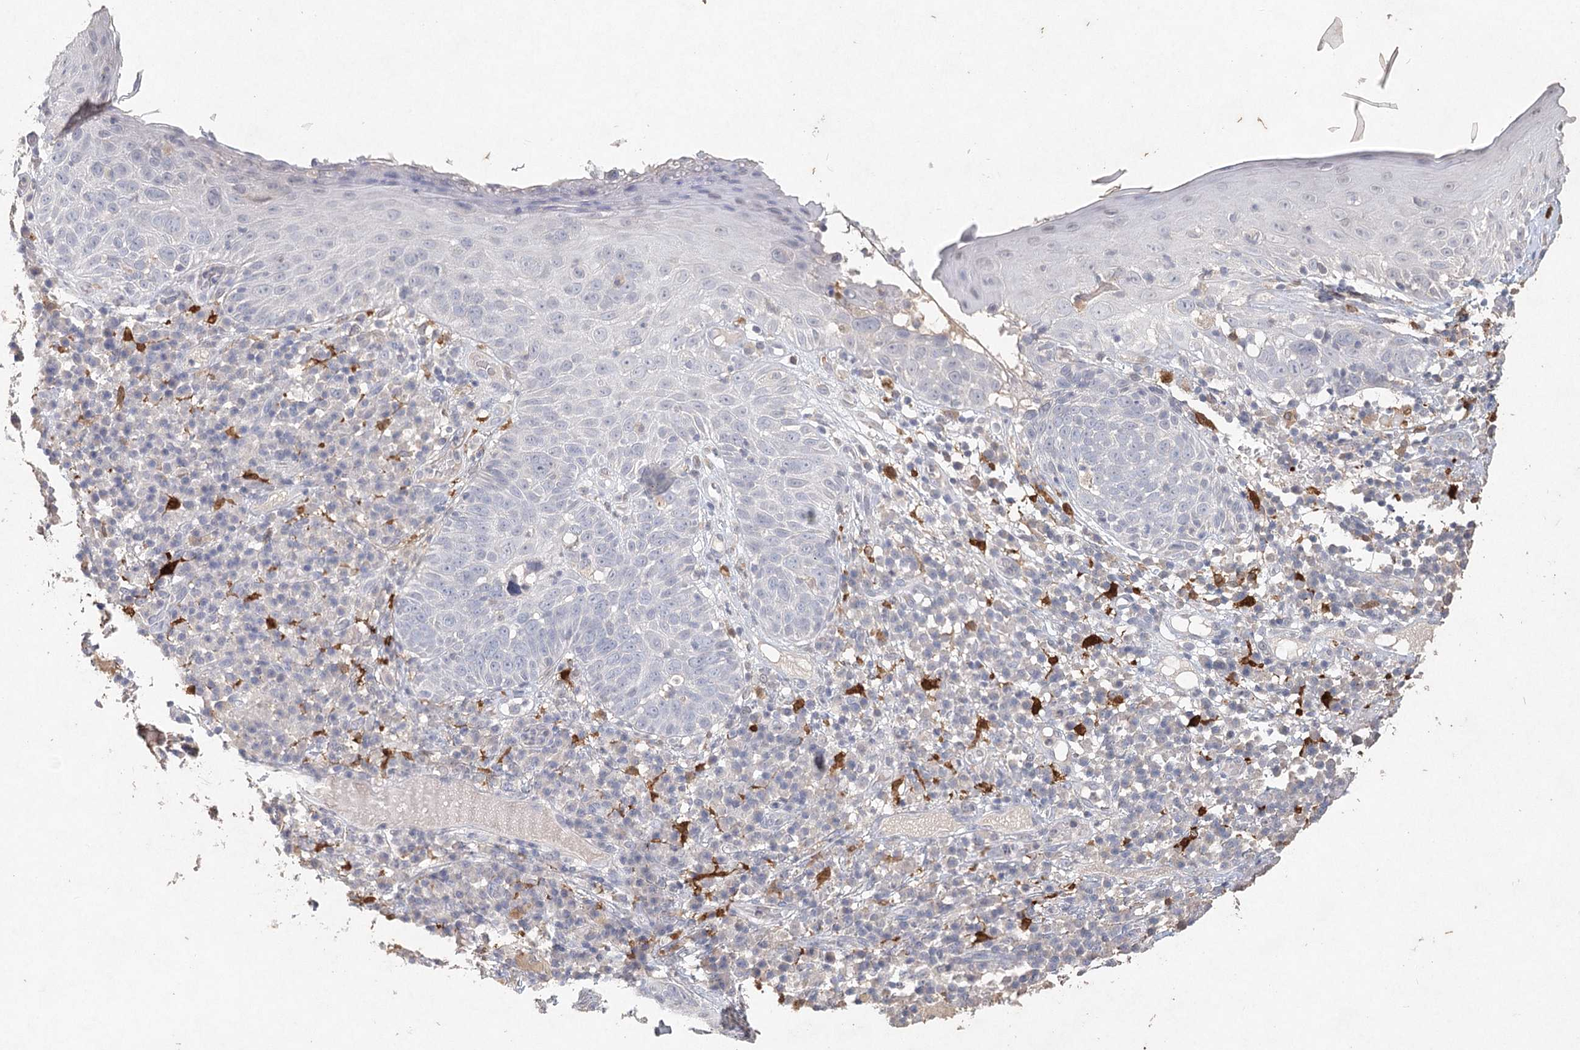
{"staining": {"intensity": "negative", "quantity": "none", "location": "none"}, "tissue": "skin cancer", "cell_type": "Tumor cells", "image_type": "cancer", "snomed": [{"axis": "morphology", "description": "Squamous cell carcinoma in situ, NOS"}, {"axis": "morphology", "description": "Squamous cell carcinoma, NOS"}, {"axis": "topography", "description": "Skin"}], "caption": "Tumor cells are negative for brown protein staining in skin cancer (squamous cell carcinoma).", "gene": "ARSI", "patient": {"sex": "male", "age": 93}}